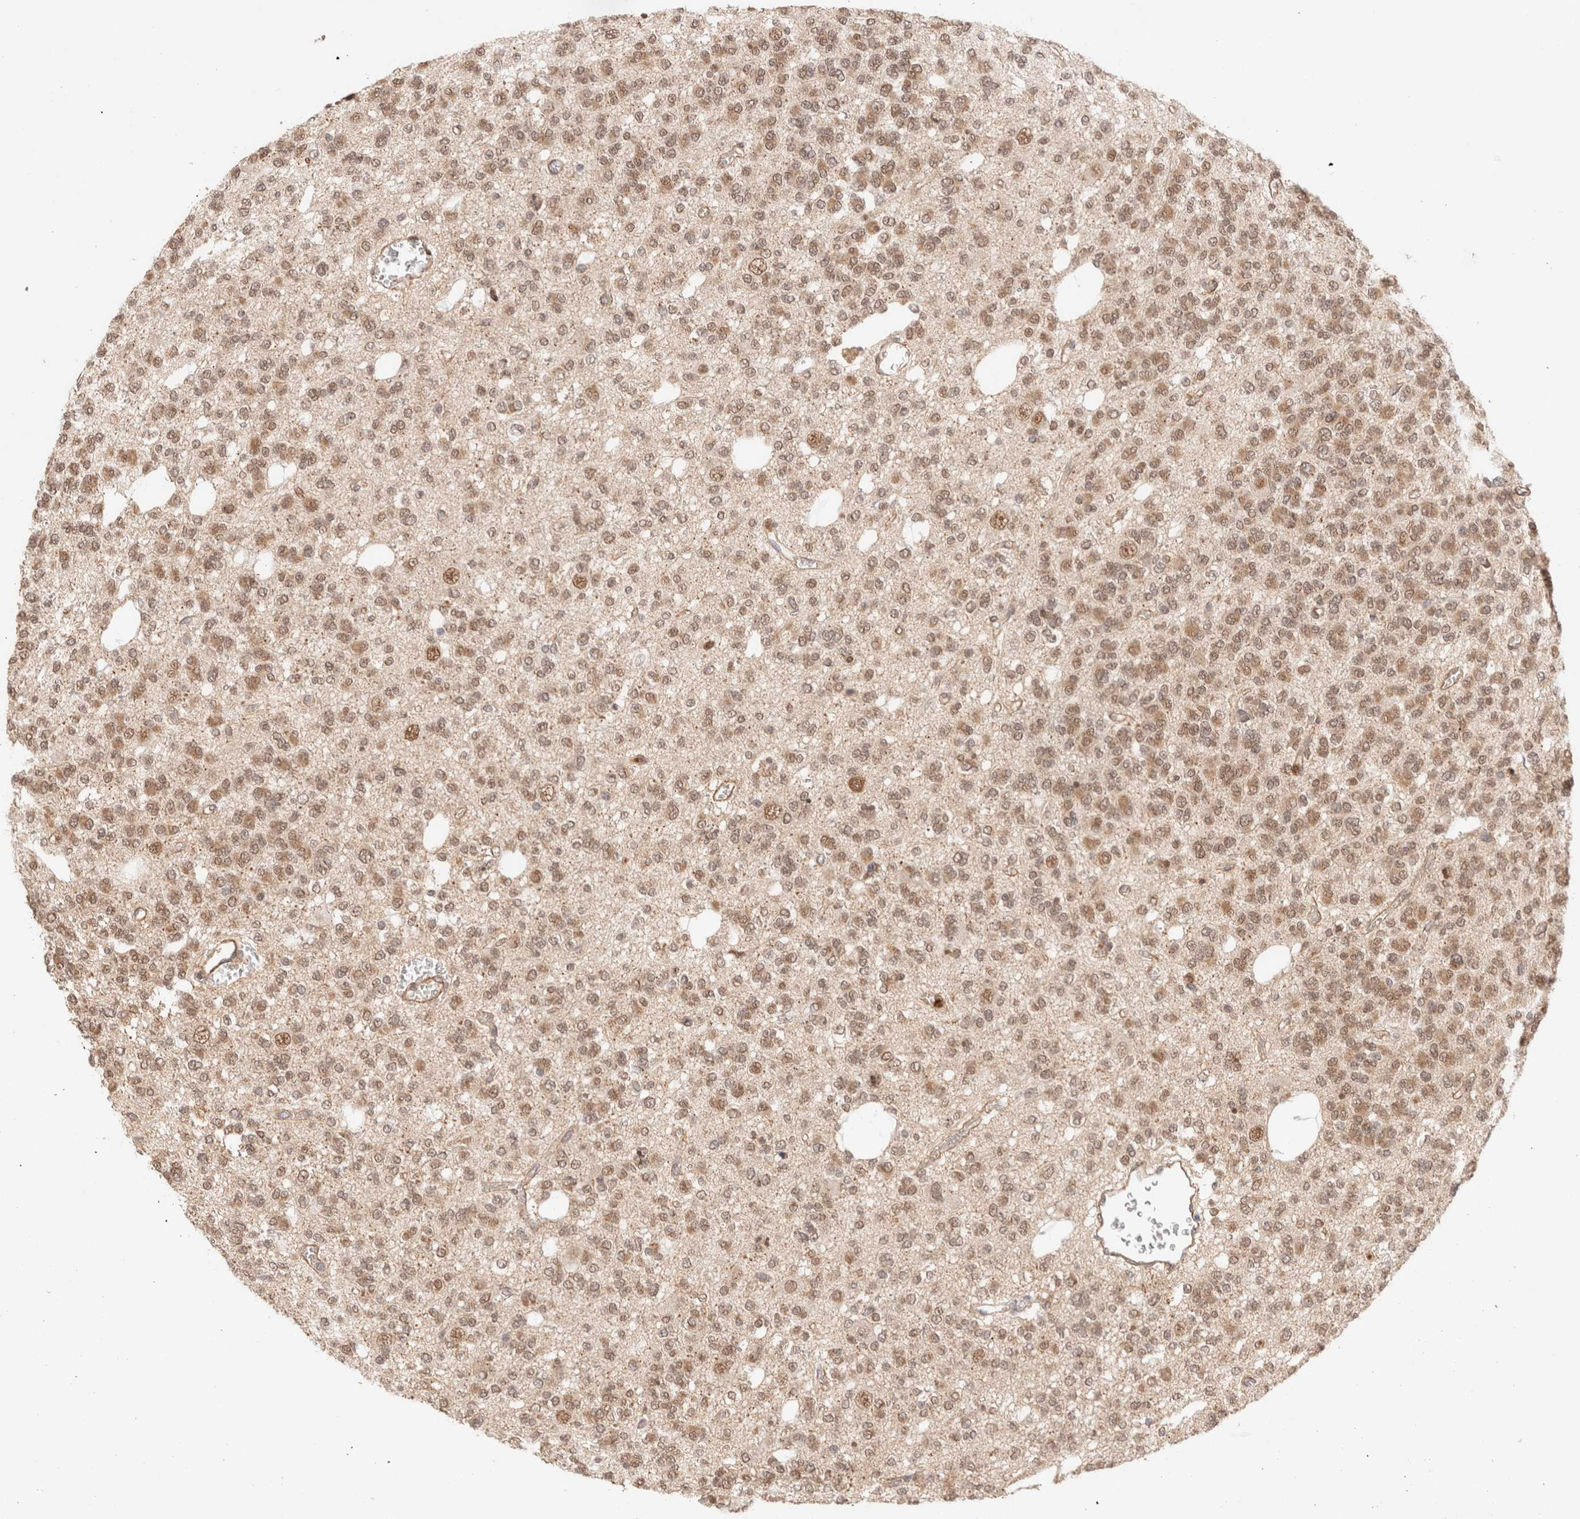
{"staining": {"intensity": "strong", "quantity": "25%-75%", "location": "nuclear"}, "tissue": "glioma", "cell_type": "Tumor cells", "image_type": "cancer", "snomed": [{"axis": "morphology", "description": "Glioma, malignant, Low grade"}, {"axis": "topography", "description": "Brain"}], "caption": "High-magnification brightfield microscopy of glioma stained with DAB (3,3'-diaminobenzidine) (brown) and counterstained with hematoxylin (blue). tumor cells exhibit strong nuclear staining is identified in about25%-75% of cells. Nuclei are stained in blue.", "gene": "BRPF3", "patient": {"sex": "male", "age": 38}}